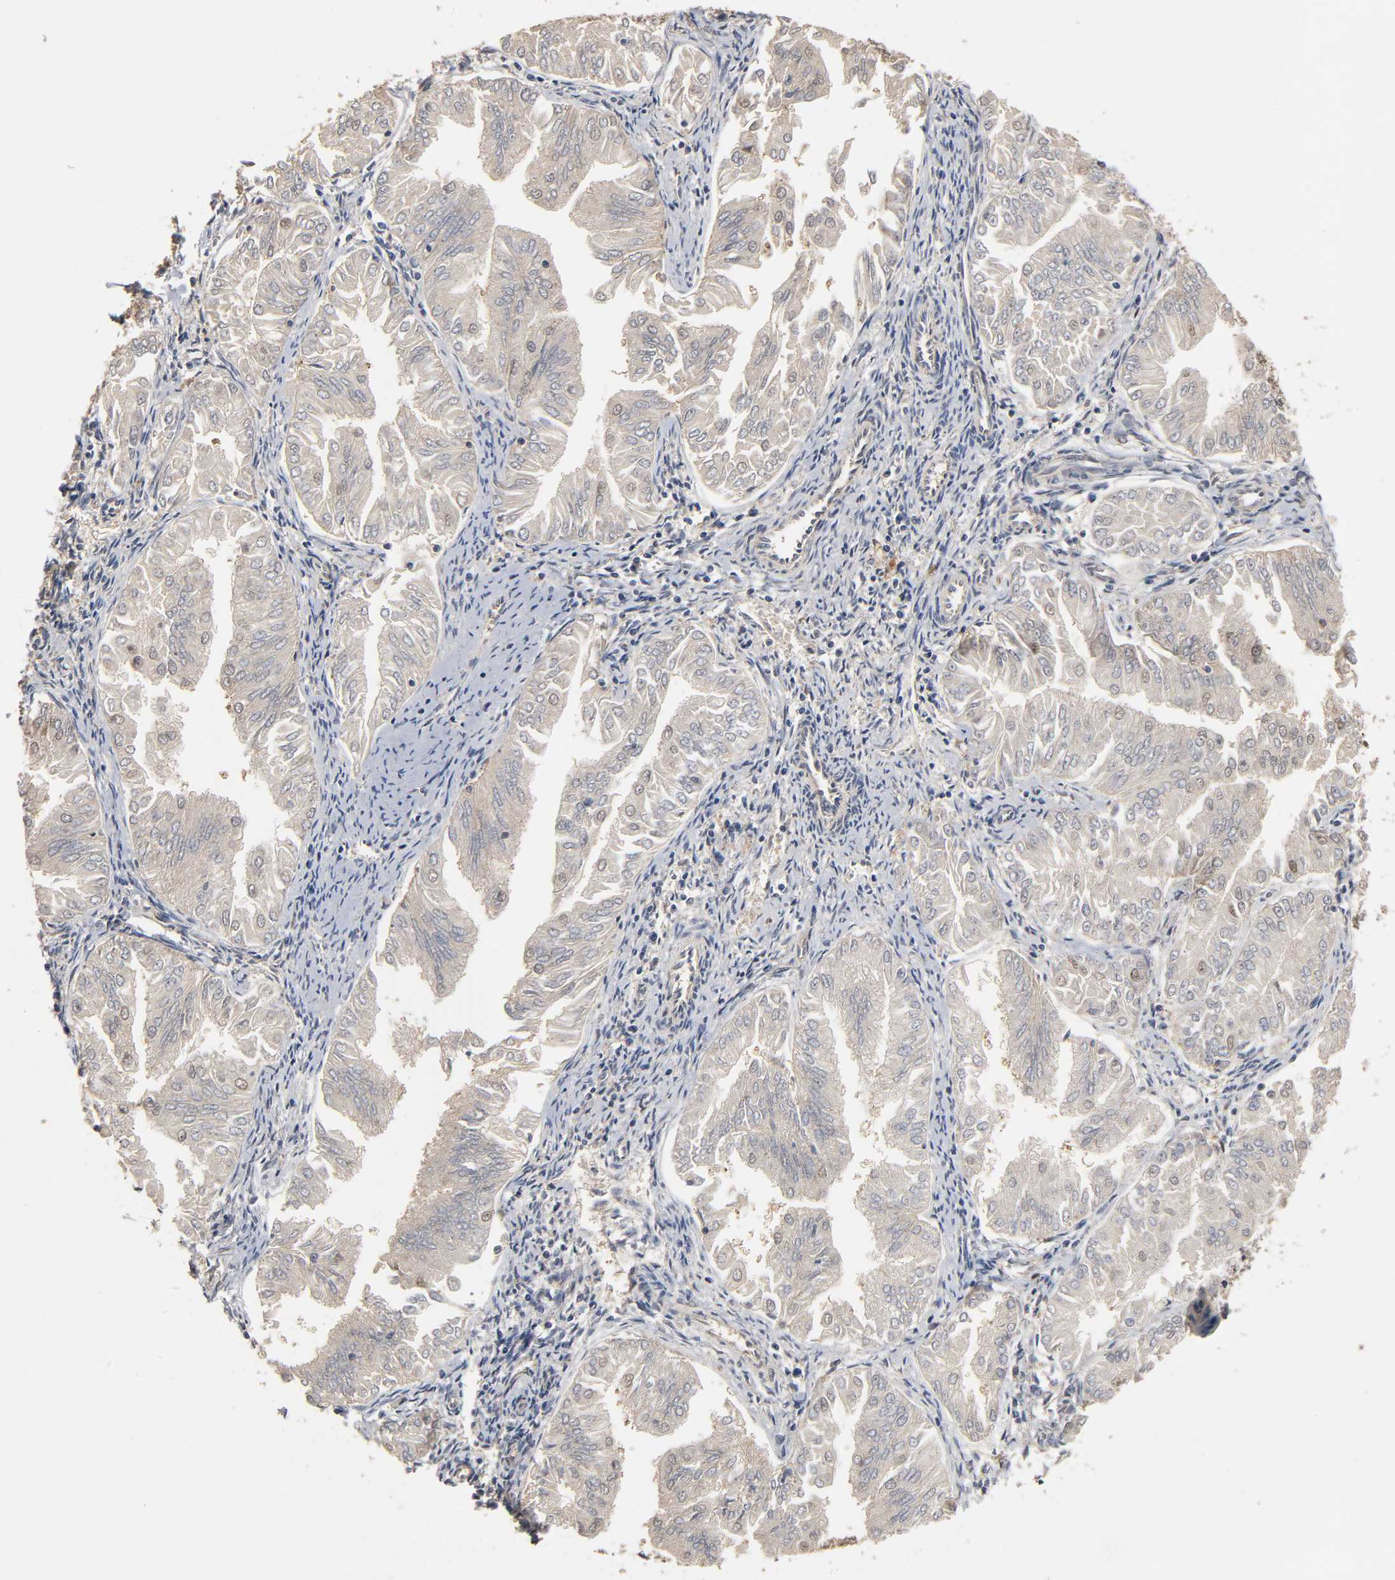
{"staining": {"intensity": "moderate", "quantity": "25%-75%", "location": "cytoplasmic/membranous"}, "tissue": "endometrial cancer", "cell_type": "Tumor cells", "image_type": "cancer", "snomed": [{"axis": "morphology", "description": "Adenocarcinoma, NOS"}, {"axis": "topography", "description": "Endometrium"}], "caption": "Adenocarcinoma (endometrial) was stained to show a protein in brown. There is medium levels of moderate cytoplasmic/membranous staining in about 25%-75% of tumor cells.", "gene": "HTR1E", "patient": {"sex": "female", "age": 53}}